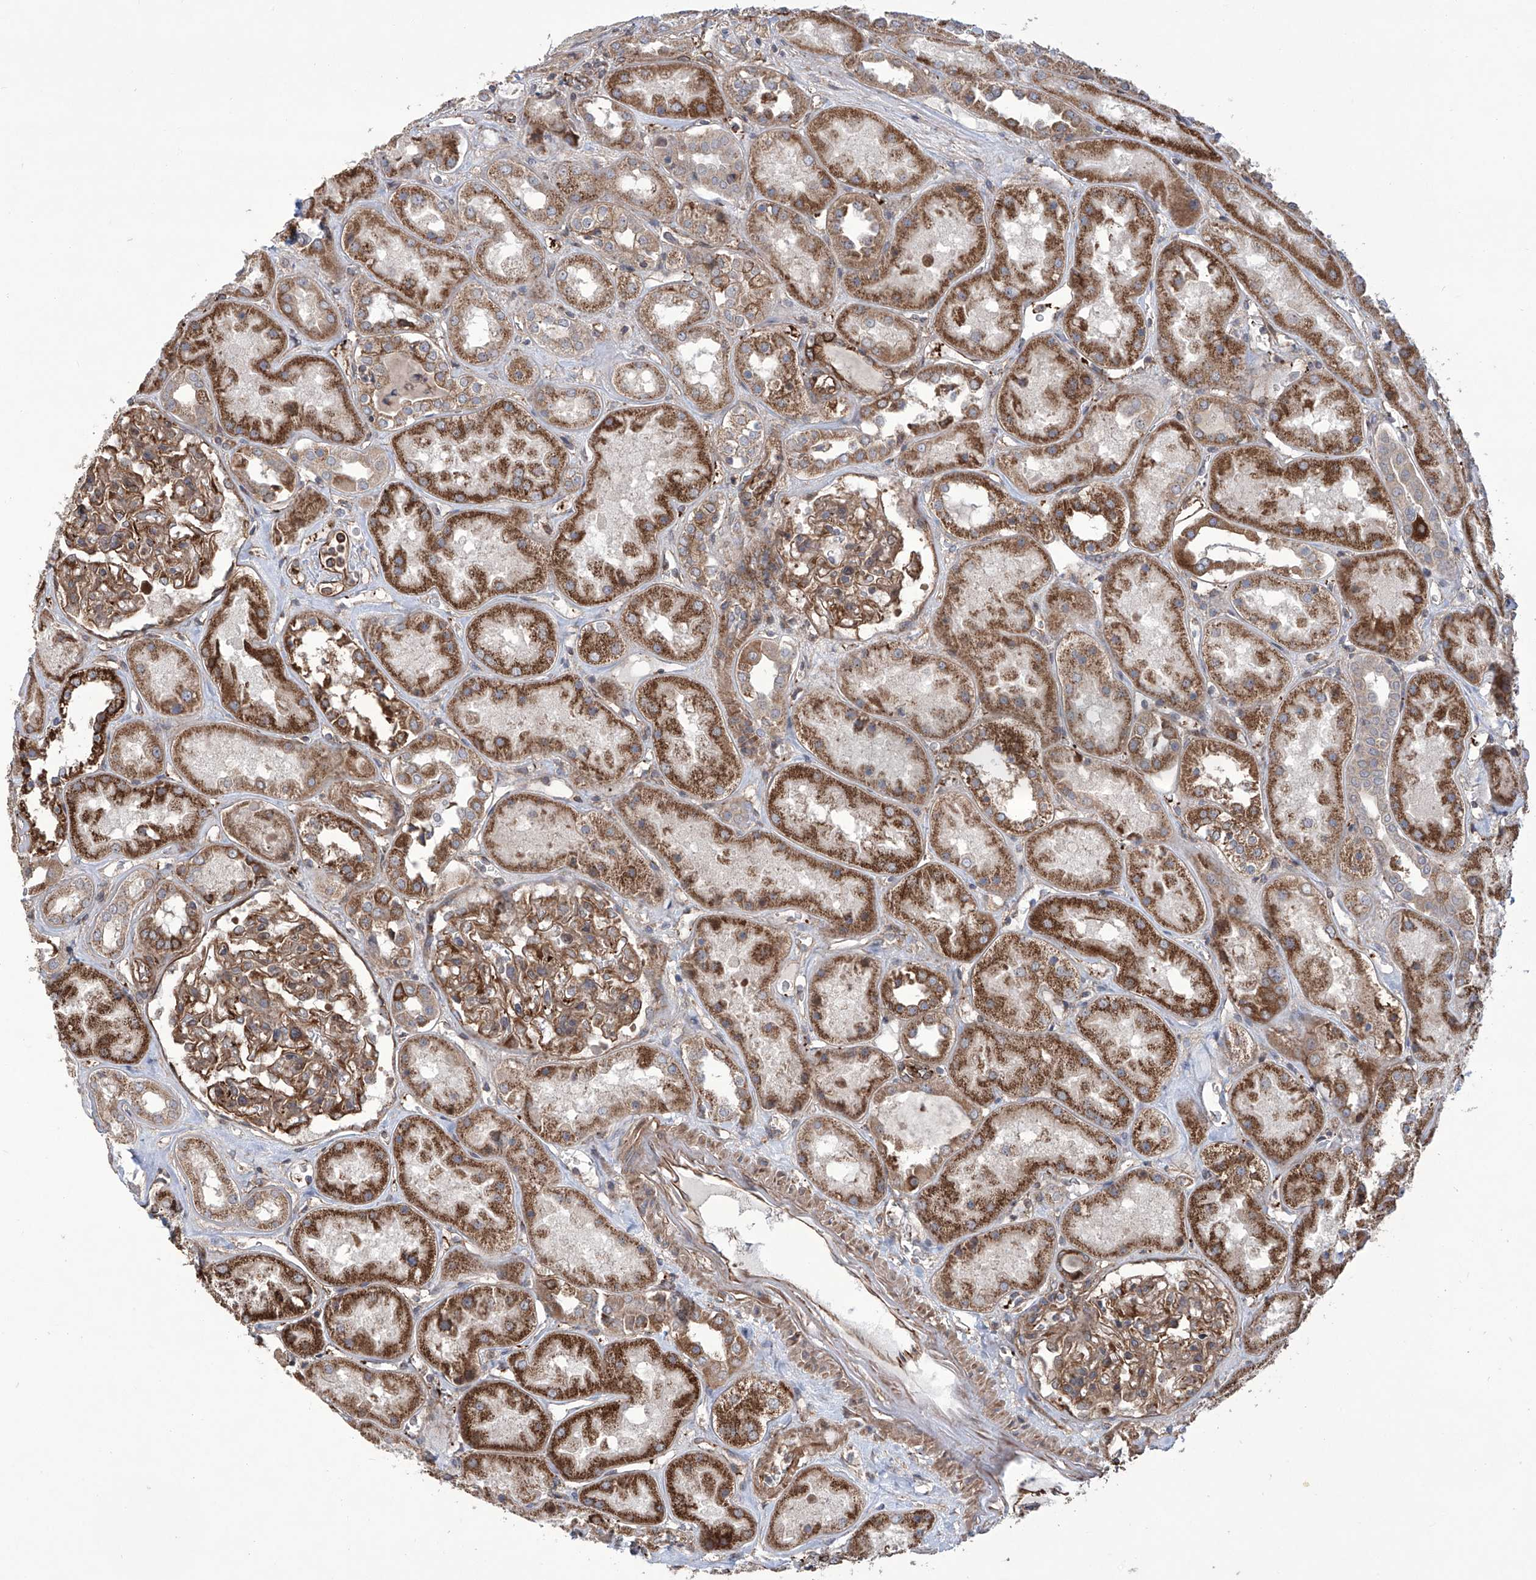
{"staining": {"intensity": "moderate", "quantity": ">75%", "location": "cytoplasmic/membranous"}, "tissue": "kidney", "cell_type": "Cells in glomeruli", "image_type": "normal", "snomed": [{"axis": "morphology", "description": "Normal tissue, NOS"}, {"axis": "topography", "description": "Kidney"}], "caption": "Unremarkable kidney demonstrates moderate cytoplasmic/membranous positivity in approximately >75% of cells in glomeruli, visualized by immunohistochemistry. Nuclei are stained in blue.", "gene": "APAF1", "patient": {"sex": "male", "age": 70}}